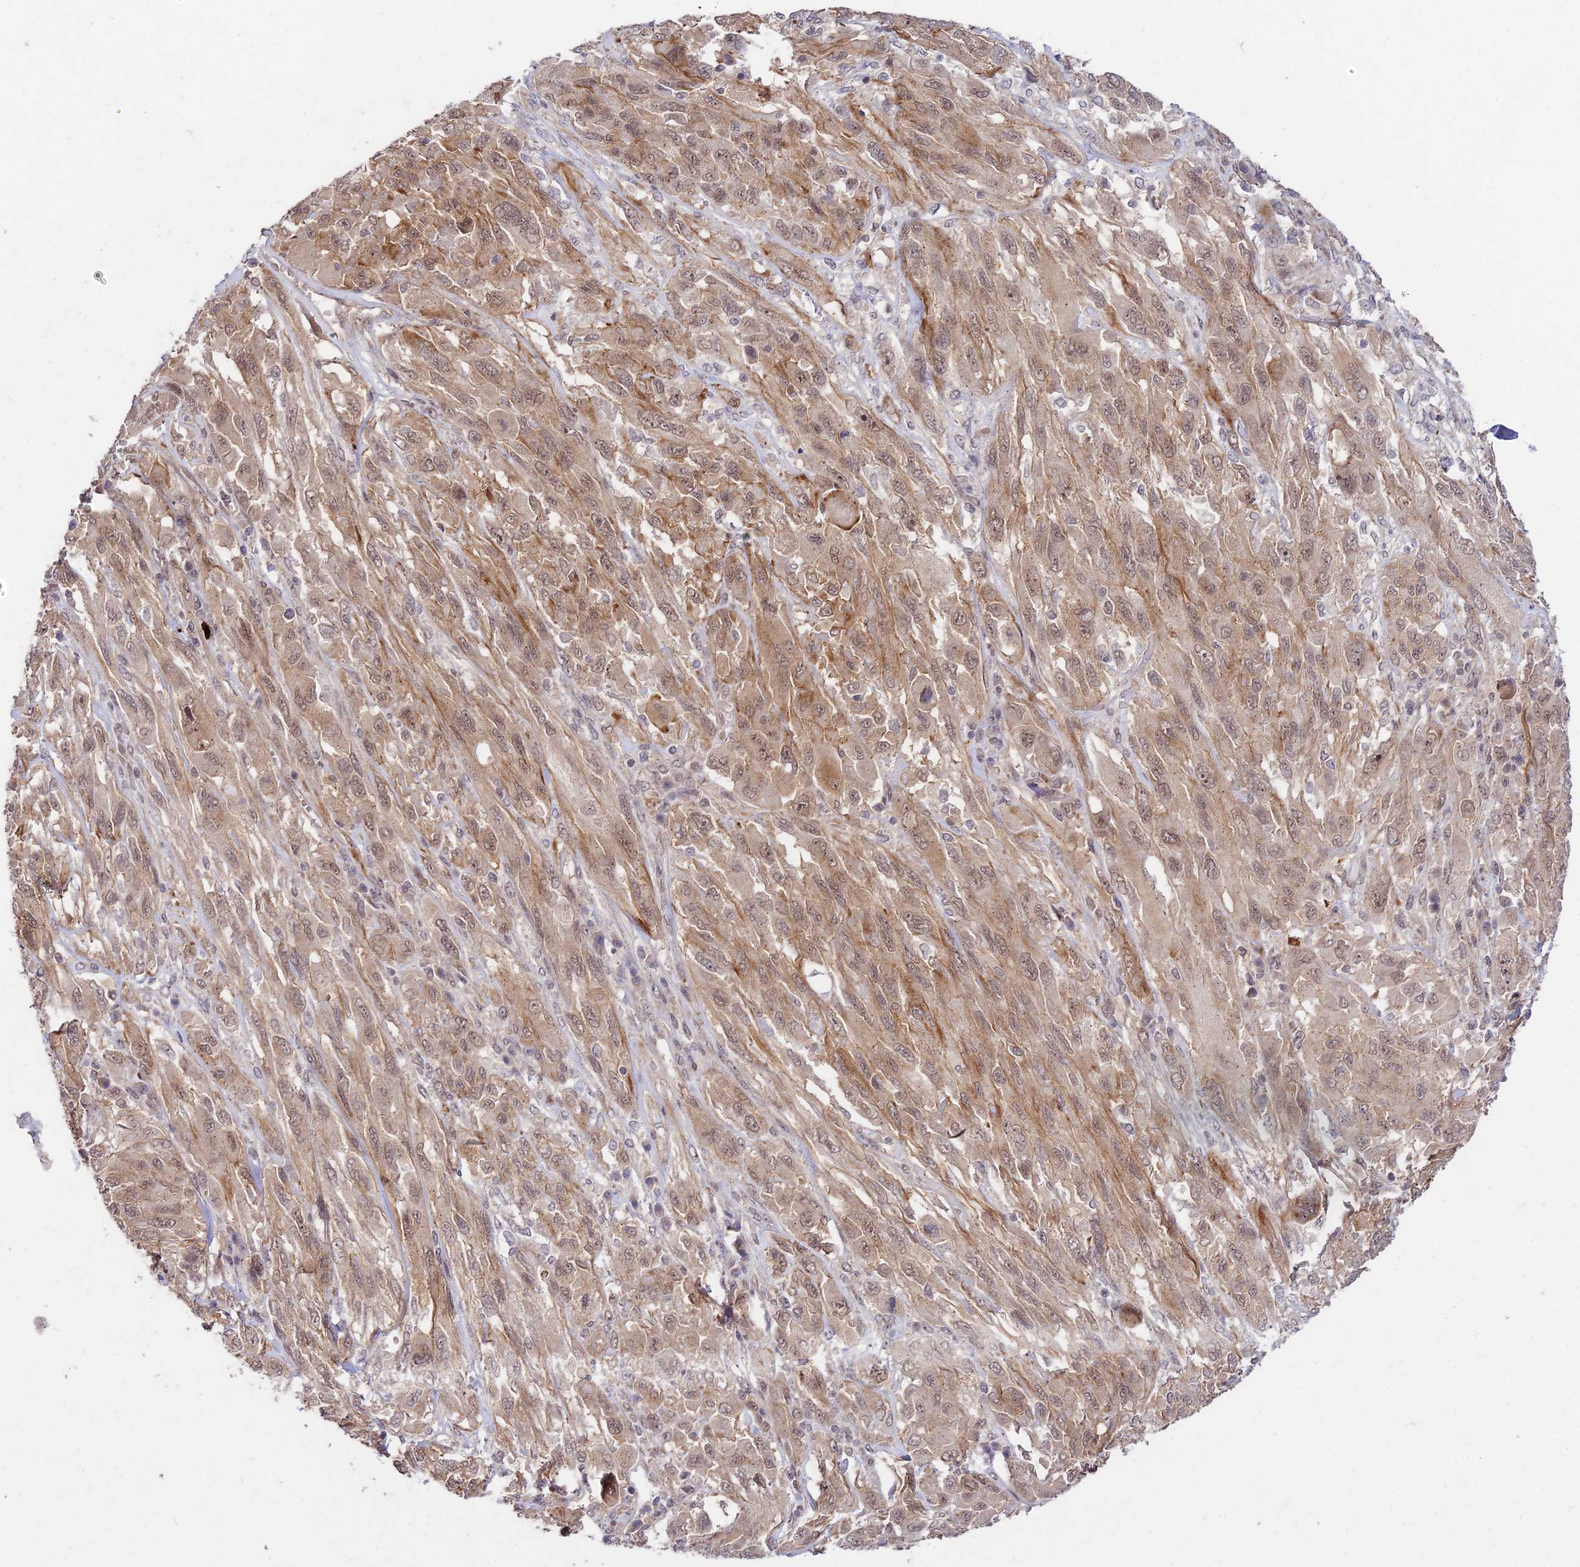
{"staining": {"intensity": "moderate", "quantity": ">75%", "location": "cytoplasmic/membranous,nuclear"}, "tissue": "melanoma", "cell_type": "Tumor cells", "image_type": "cancer", "snomed": [{"axis": "morphology", "description": "Malignant melanoma, NOS"}, {"axis": "topography", "description": "Skin"}], "caption": "An image of malignant melanoma stained for a protein demonstrates moderate cytoplasmic/membranous and nuclear brown staining in tumor cells.", "gene": "ZNF85", "patient": {"sex": "female", "age": 91}}